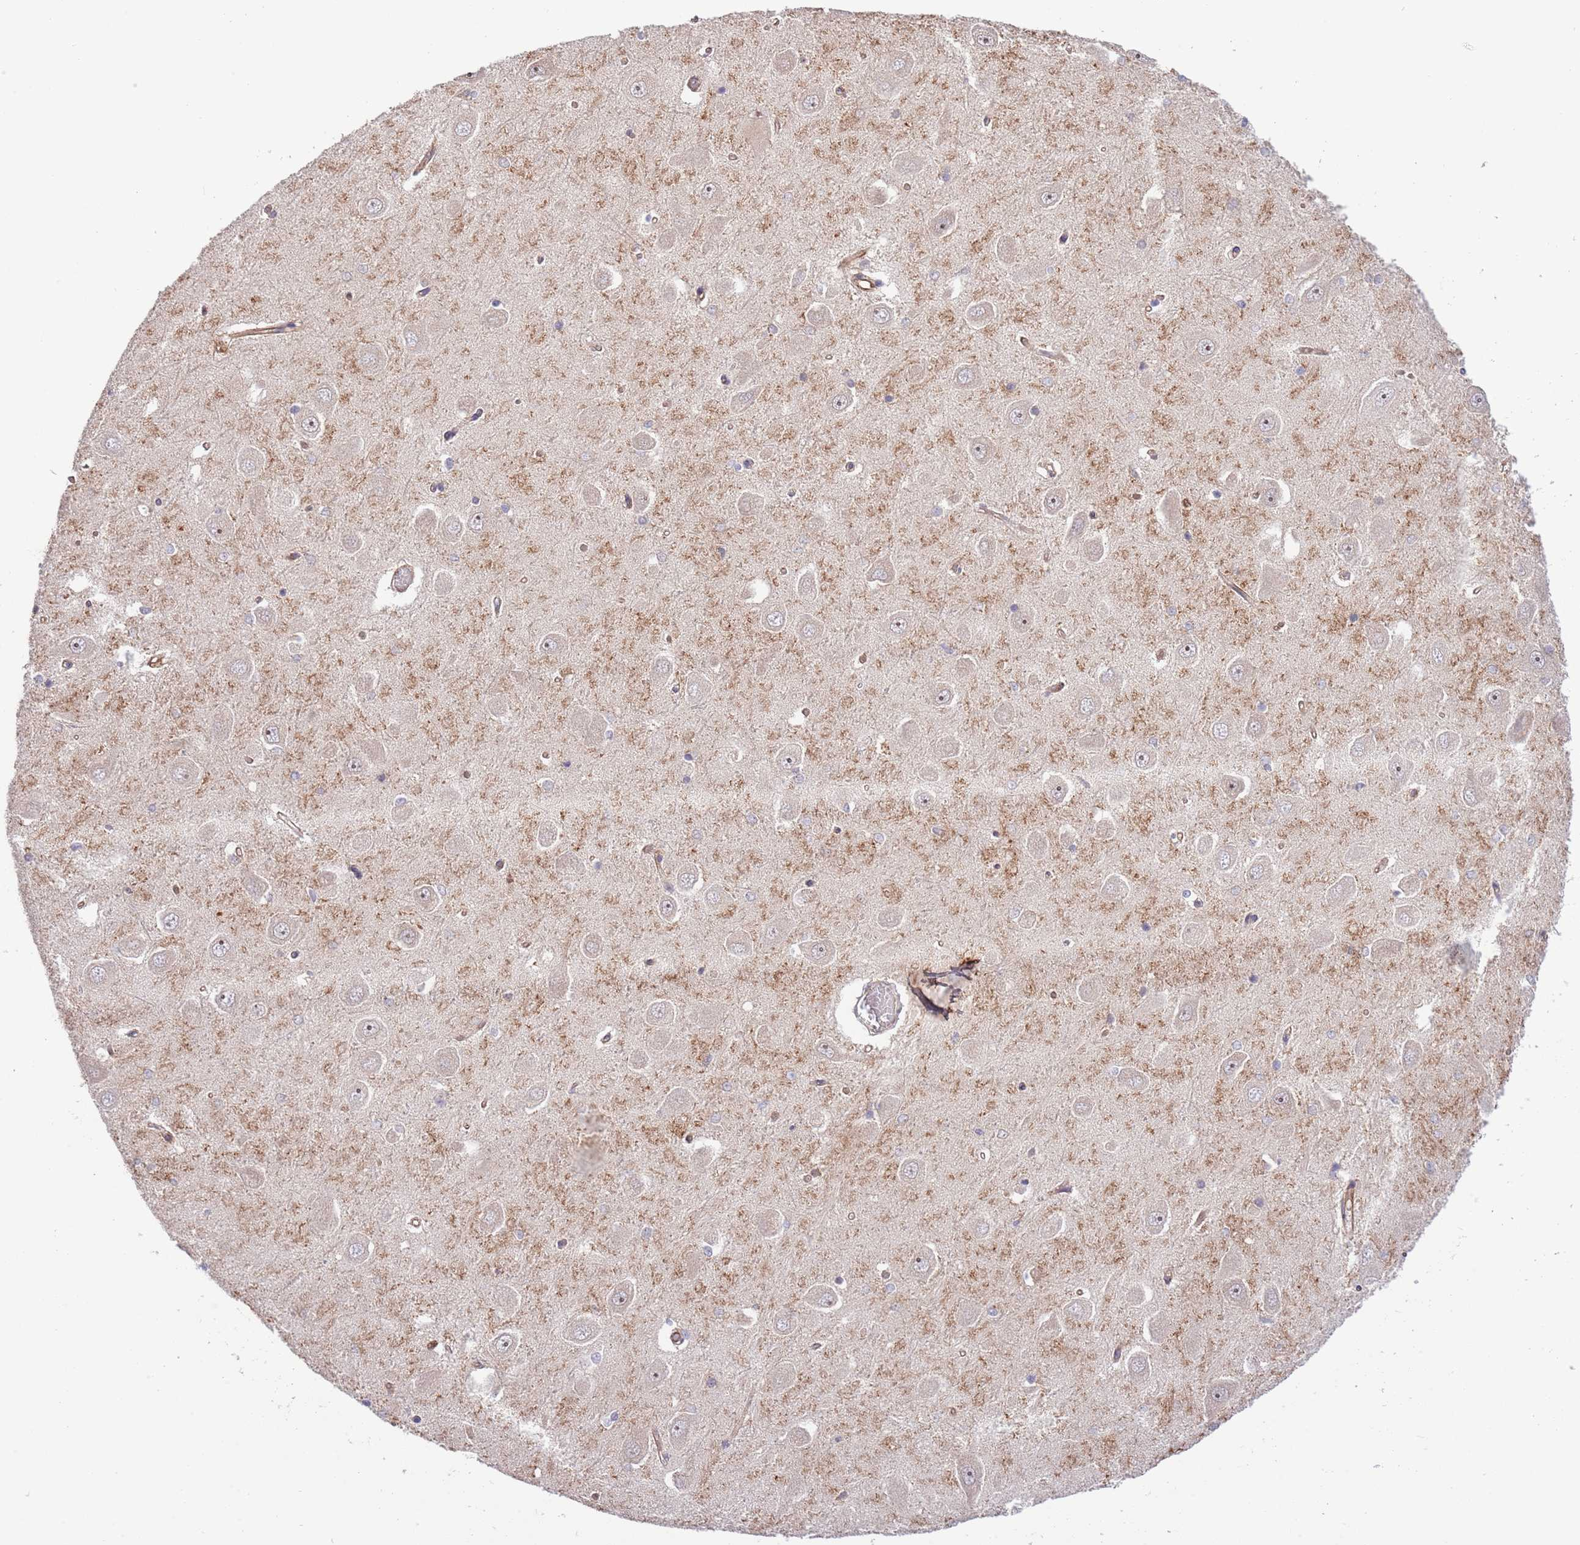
{"staining": {"intensity": "negative", "quantity": "none", "location": "none"}, "tissue": "hippocampus", "cell_type": "Glial cells", "image_type": "normal", "snomed": [{"axis": "morphology", "description": "Normal tissue, NOS"}, {"axis": "topography", "description": "Hippocampus"}], "caption": "DAB (3,3'-diaminobenzidine) immunohistochemical staining of unremarkable human hippocampus displays no significant positivity in glial cells. (DAB immunohistochemistry (IHC), high magnification).", "gene": "NEK3", "patient": {"sex": "male", "age": 45}}